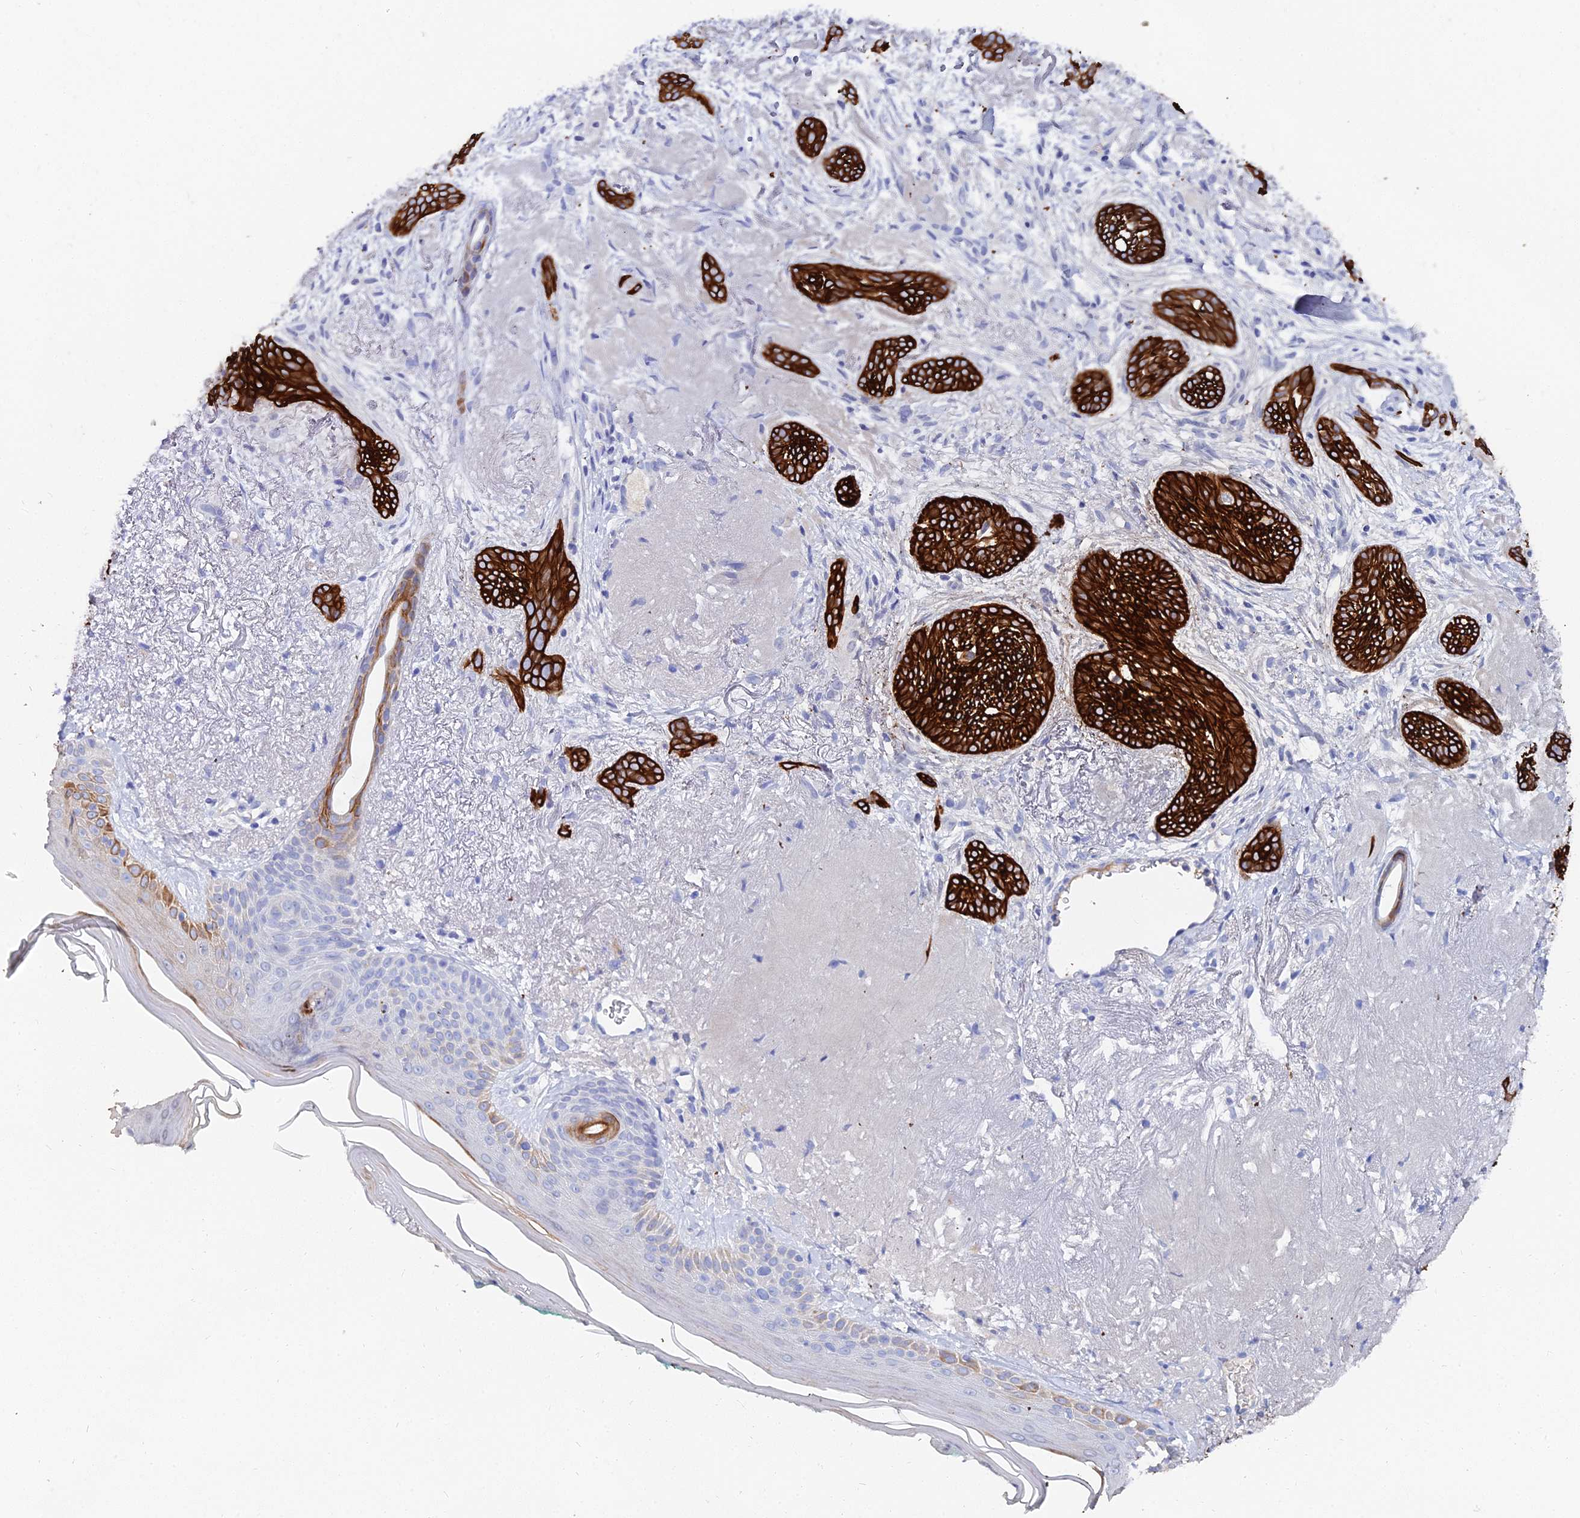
{"staining": {"intensity": "strong", "quantity": ">75%", "location": "cytoplasmic/membranous"}, "tissue": "skin cancer", "cell_type": "Tumor cells", "image_type": "cancer", "snomed": [{"axis": "morphology", "description": "Basal cell carcinoma"}, {"axis": "topography", "description": "Skin"}], "caption": "Skin cancer stained for a protein demonstrates strong cytoplasmic/membranous positivity in tumor cells. (DAB (3,3'-diaminobenzidine) IHC, brown staining for protein, blue staining for nuclei).", "gene": "KRT17", "patient": {"sex": "male", "age": 71}}